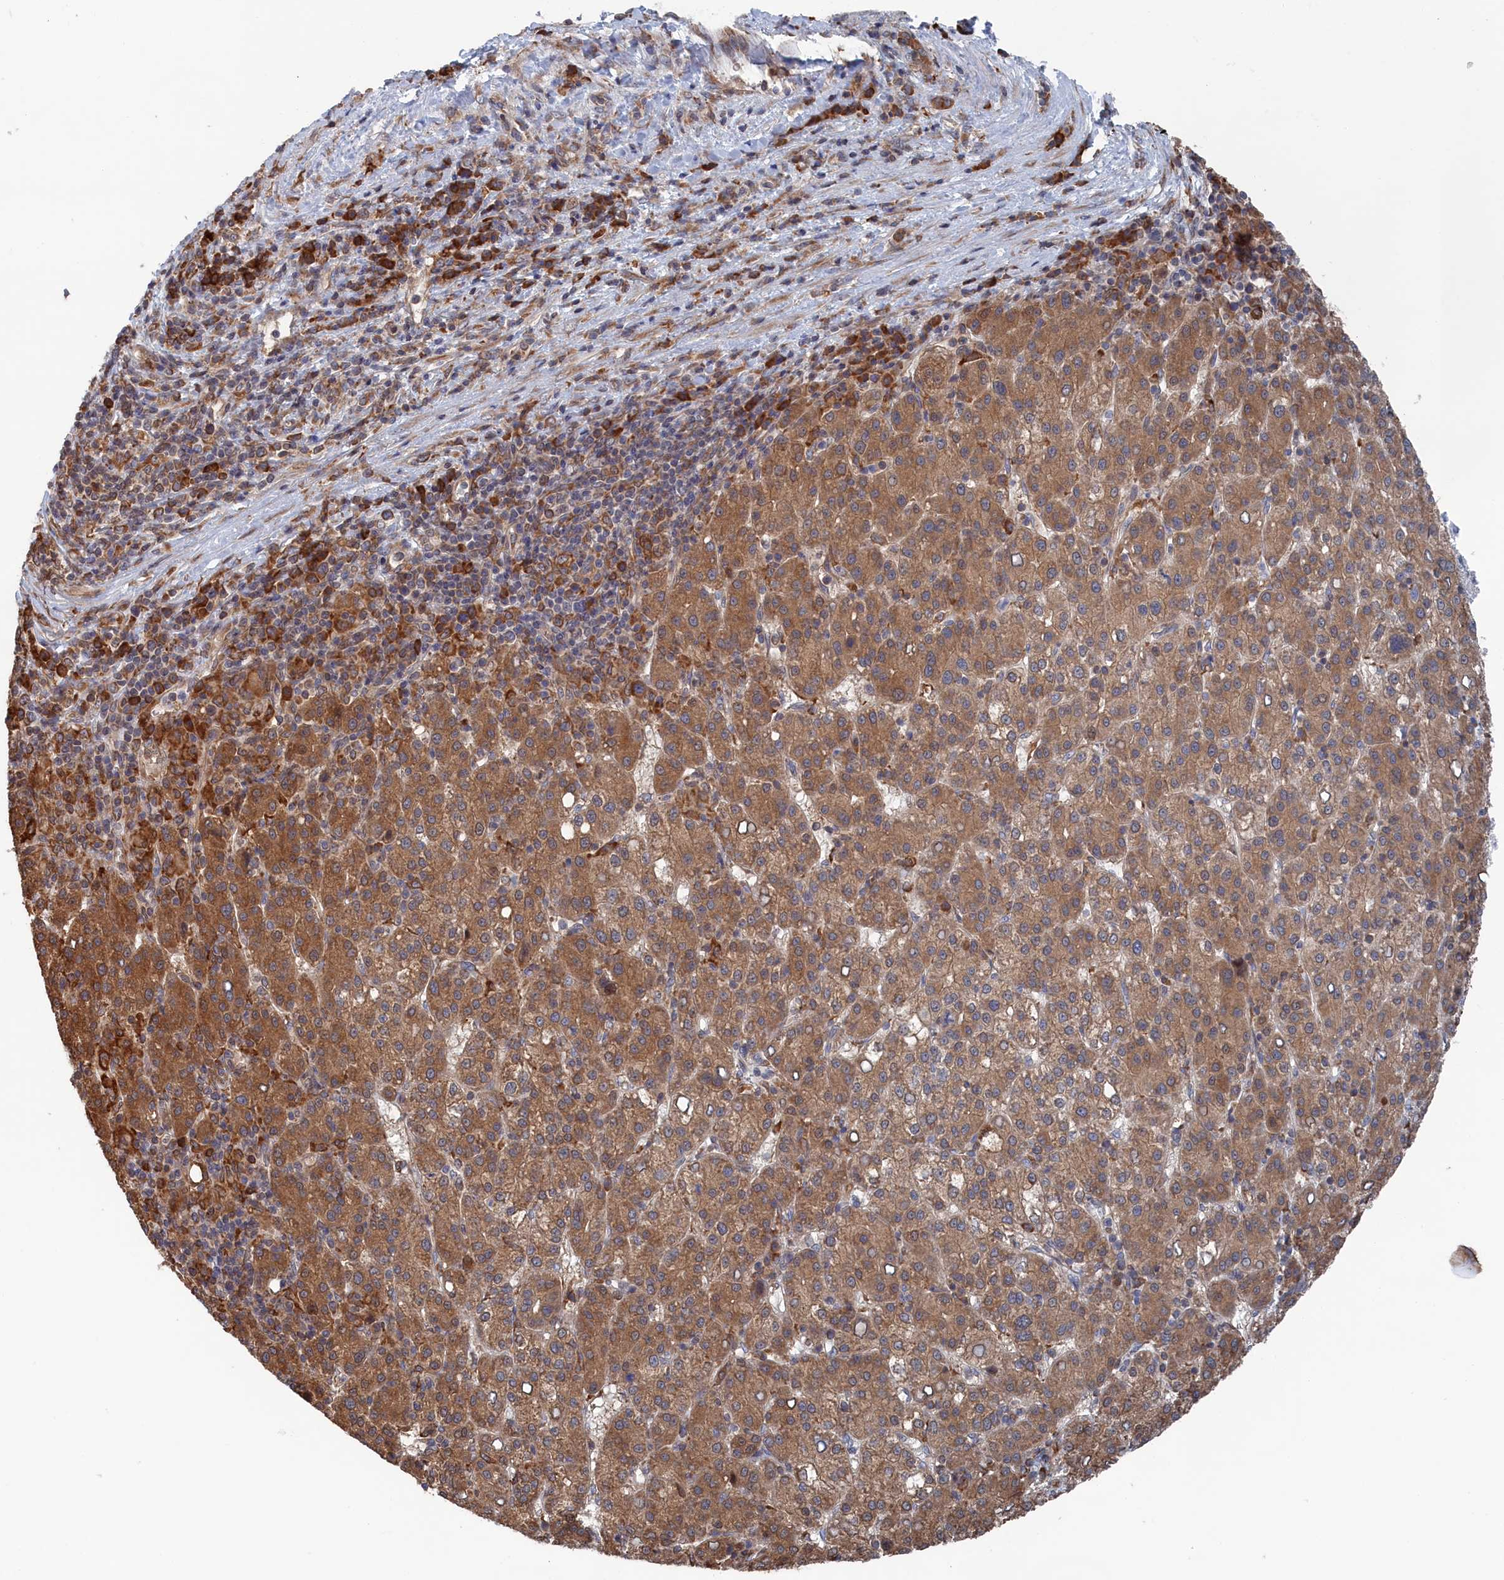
{"staining": {"intensity": "moderate", "quantity": ">75%", "location": "cytoplasmic/membranous"}, "tissue": "liver cancer", "cell_type": "Tumor cells", "image_type": "cancer", "snomed": [{"axis": "morphology", "description": "Carcinoma, Hepatocellular, NOS"}, {"axis": "topography", "description": "Liver"}], "caption": "Liver cancer tissue exhibits moderate cytoplasmic/membranous staining in about >75% of tumor cells, visualized by immunohistochemistry.", "gene": "BPIFB6", "patient": {"sex": "female", "age": 58}}